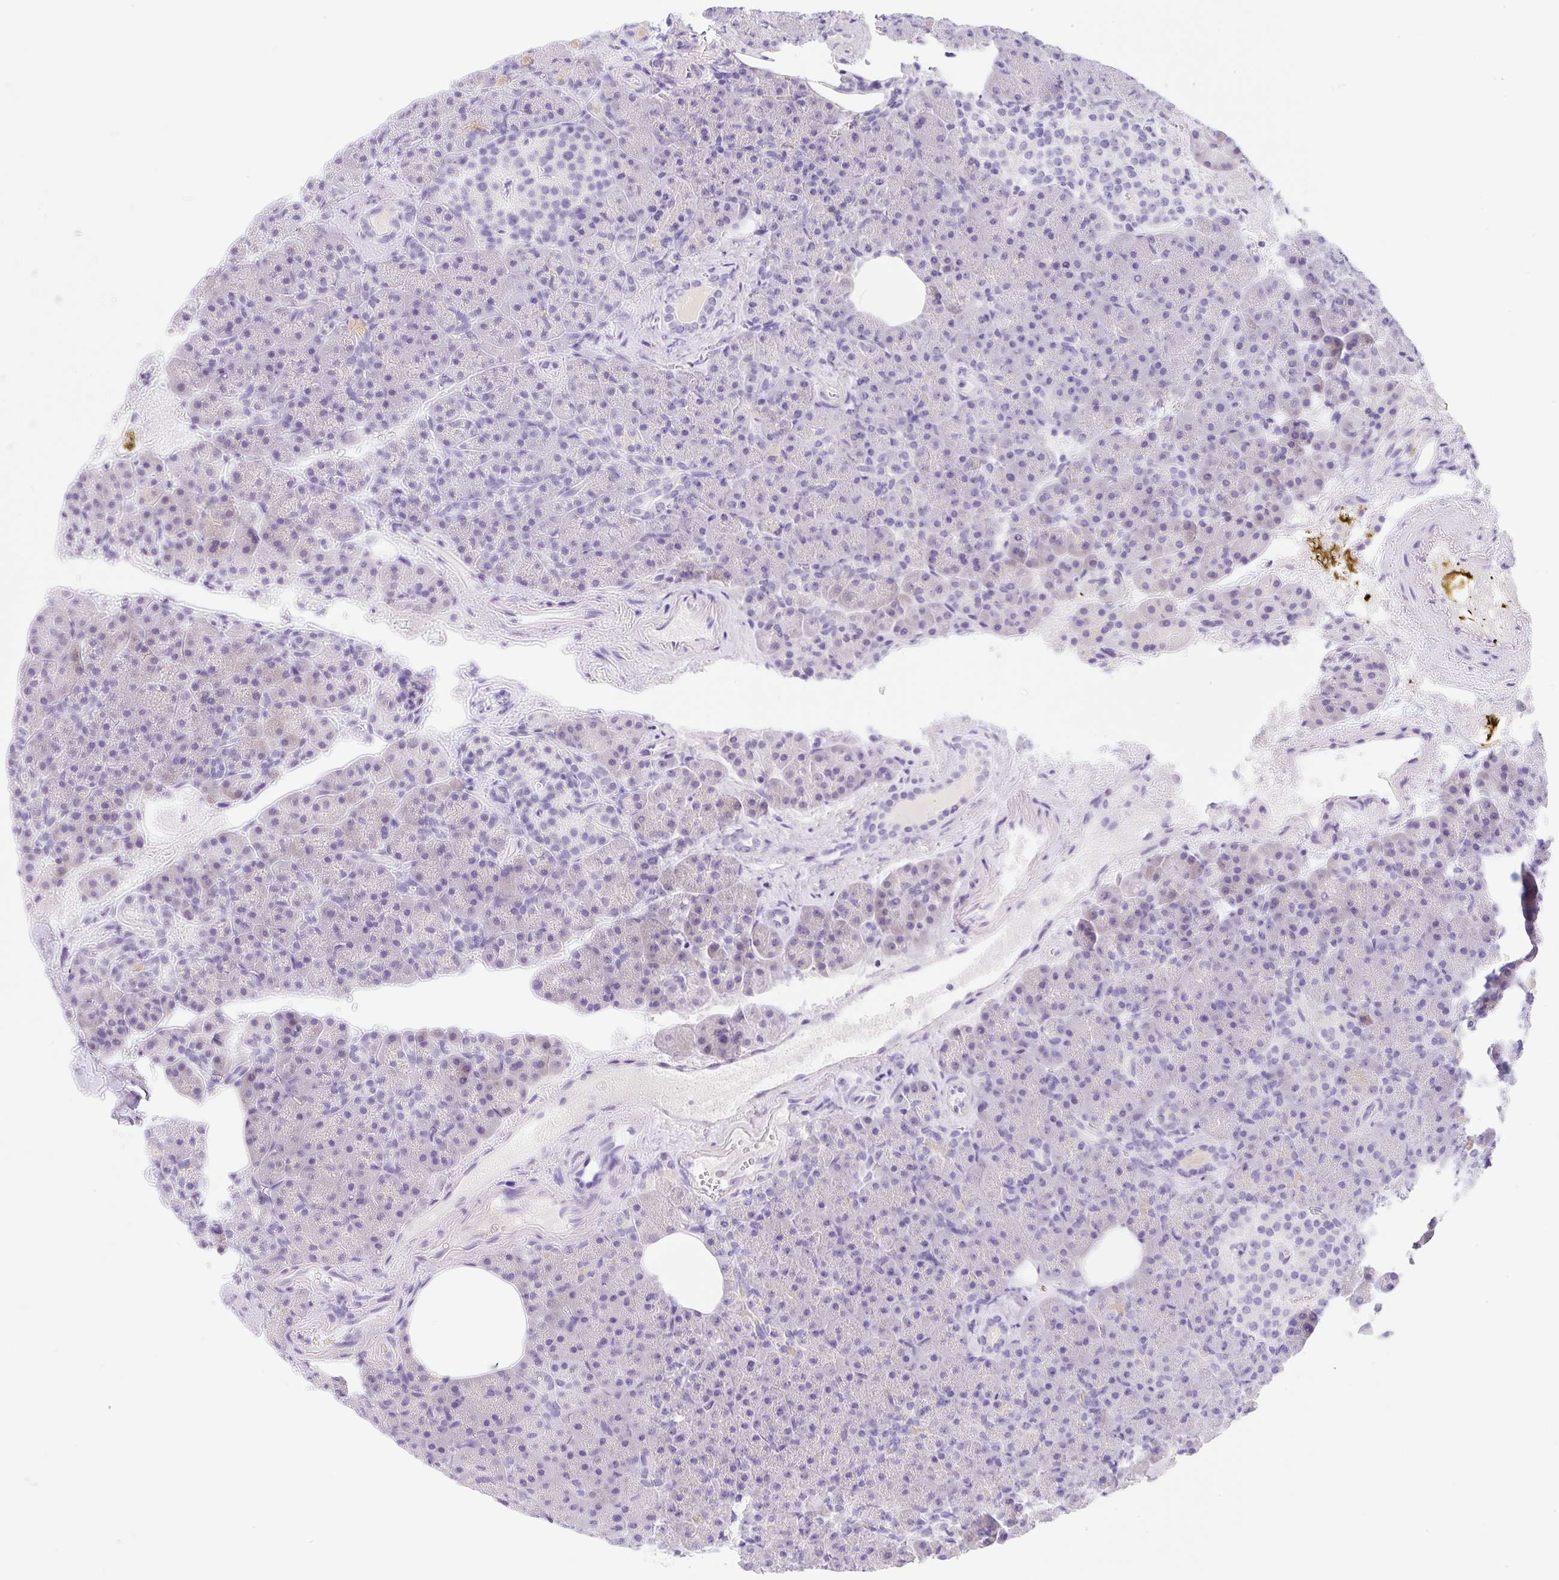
{"staining": {"intensity": "negative", "quantity": "none", "location": "none"}, "tissue": "pancreas", "cell_type": "Exocrine glandular cells", "image_type": "normal", "snomed": [{"axis": "morphology", "description": "Normal tissue, NOS"}, {"axis": "topography", "description": "Pancreas"}], "caption": "Immunohistochemical staining of unremarkable pancreas reveals no significant positivity in exocrine glandular cells. (DAB immunohistochemistry with hematoxylin counter stain).", "gene": "KLK8", "patient": {"sex": "female", "age": 74}}